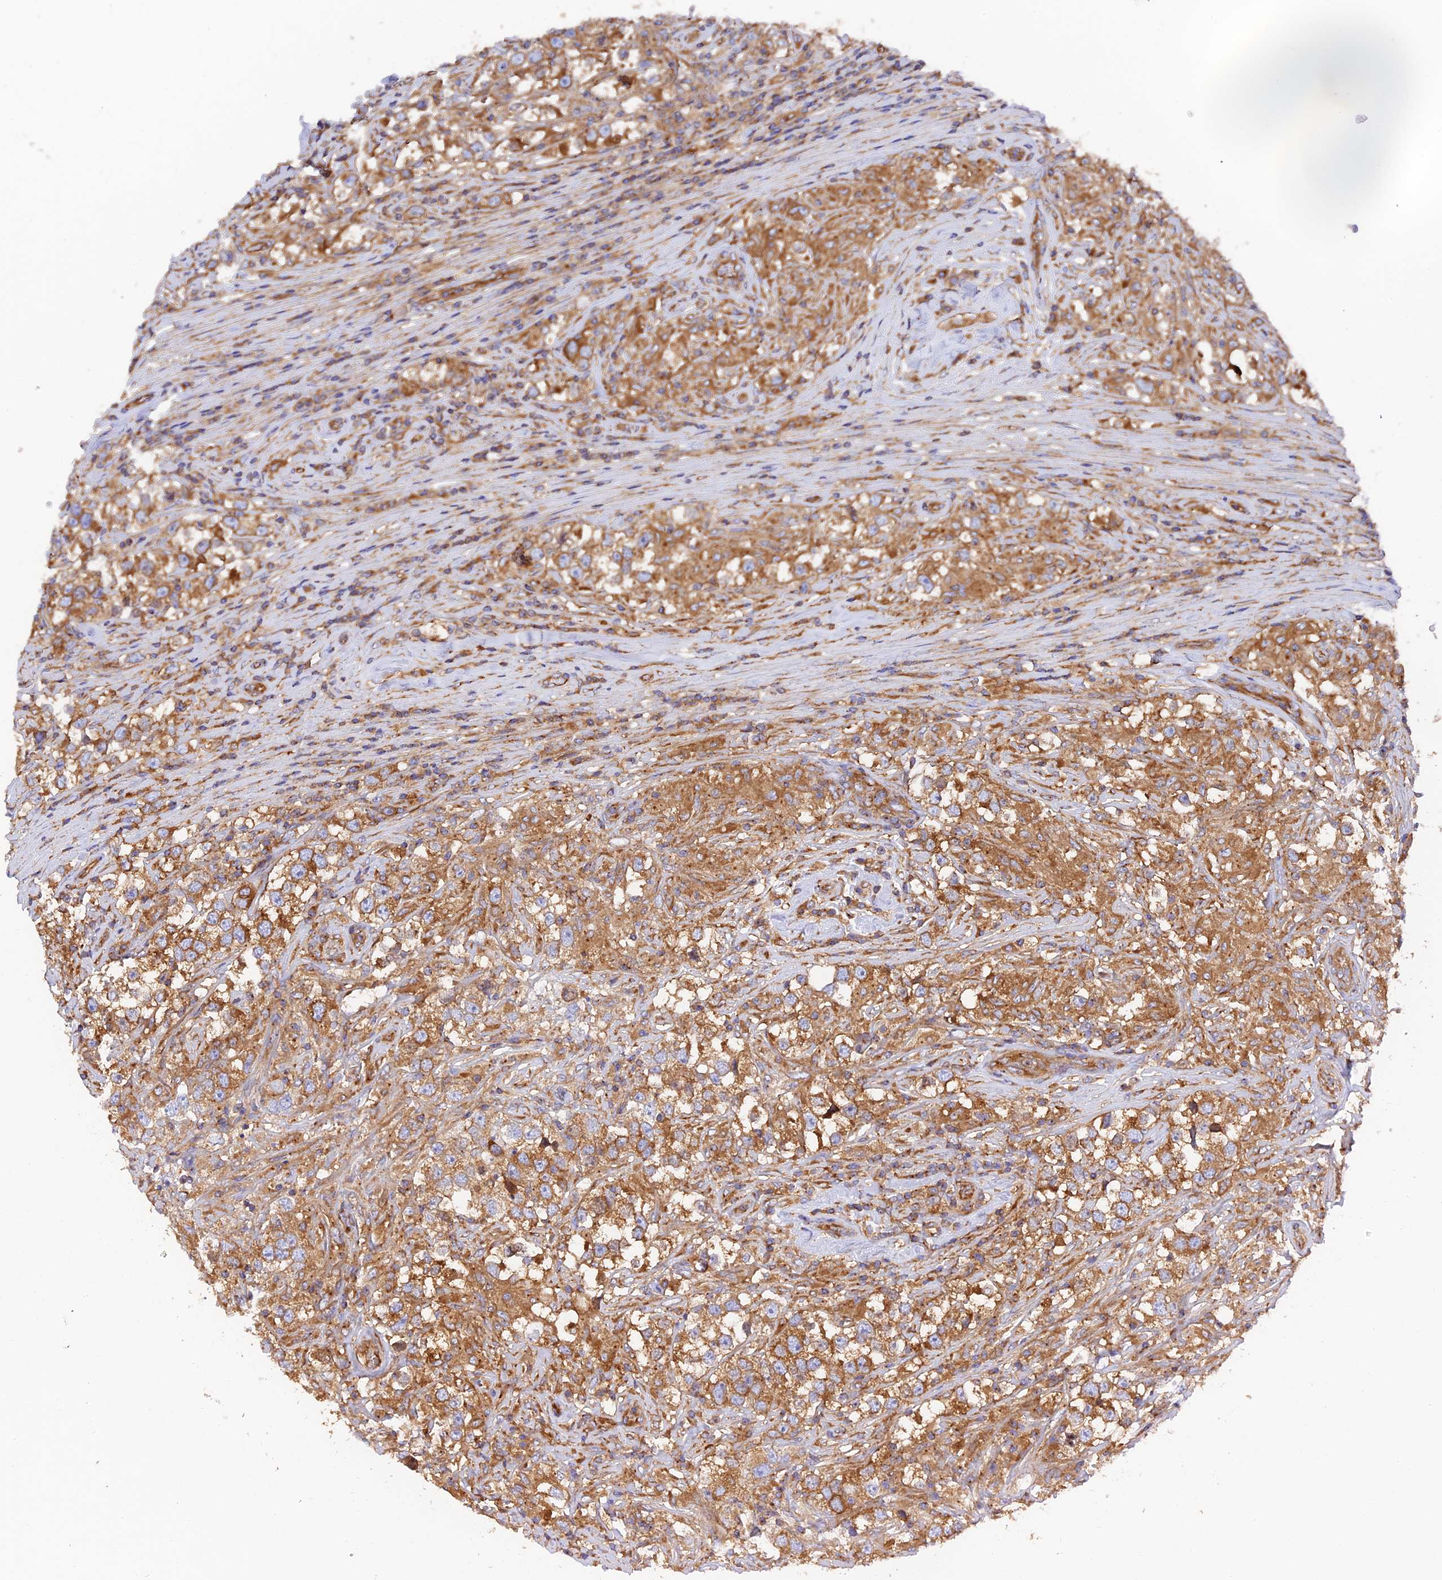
{"staining": {"intensity": "moderate", "quantity": ">75%", "location": "cytoplasmic/membranous"}, "tissue": "testis cancer", "cell_type": "Tumor cells", "image_type": "cancer", "snomed": [{"axis": "morphology", "description": "Seminoma, NOS"}, {"axis": "topography", "description": "Testis"}], "caption": "Brown immunohistochemical staining in human testis cancer displays moderate cytoplasmic/membranous expression in about >75% of tumor cells.", "gene": "DCTN2", "patient": {"sex": "male", "age": 46}}